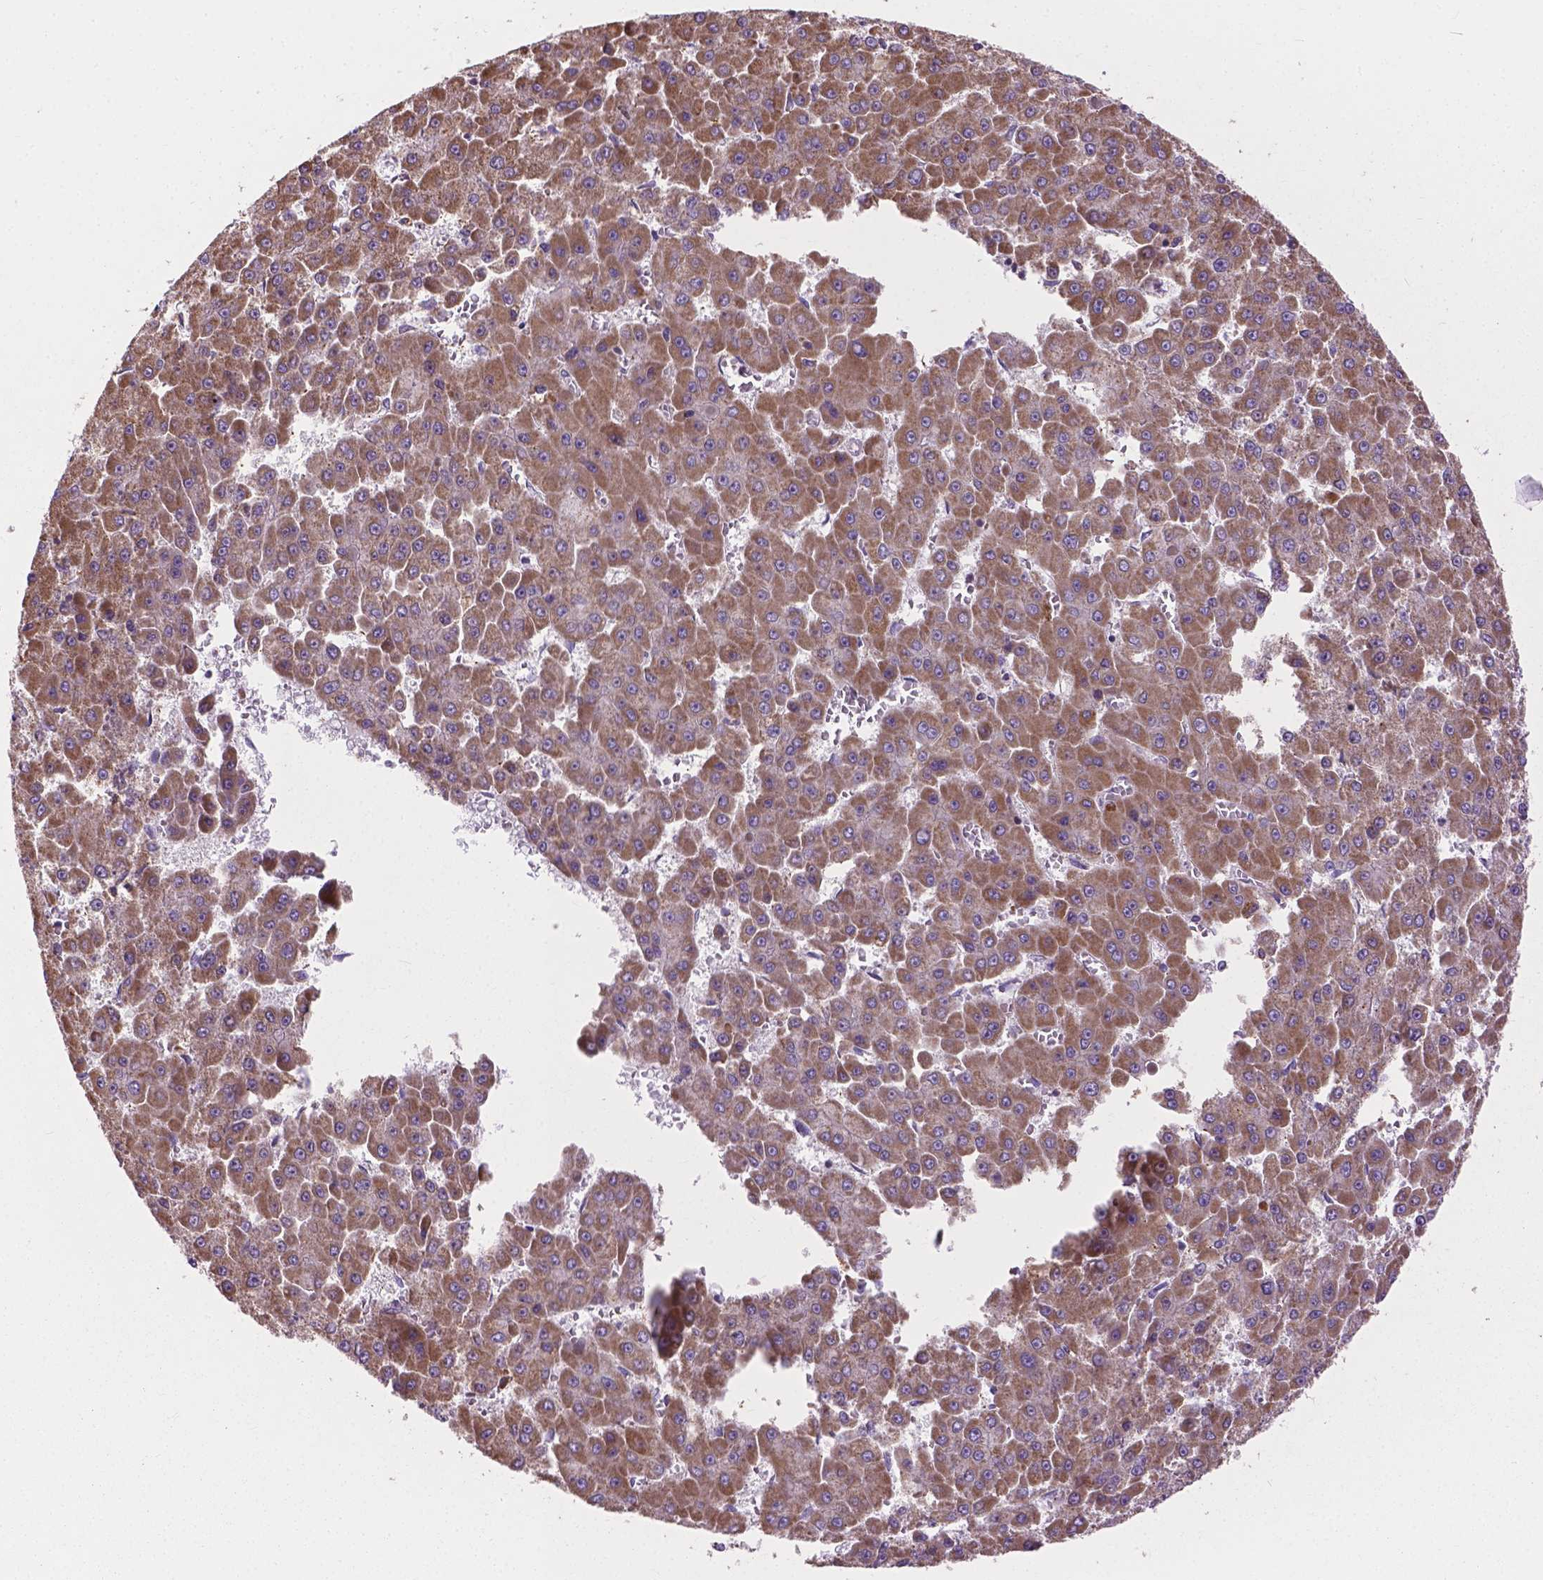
{"staining": {"intensity": "moderate", "quantity": ">75%", "location": "cytoplasmic/membranous"}, "tissue": "liver cancer", "cell_type": "Tumor cells", "image_type": "cancer", "snomed": [{"axis": "morphology", "description": "Carcinoma, Hepatocellular, NOS"}, {"axis": "topography", "description": "Liver"}], "caption": "Immunohistochemical staining of hepatocellular carcinoma (liver) reveals medium levels of moderate cytoplasmic/membranous protein staining in approximately >75% of tumor cells. Nuclei are stained in blue.", "gene": "VDAC1", "patient": {"sex": "male", "age": 78}}